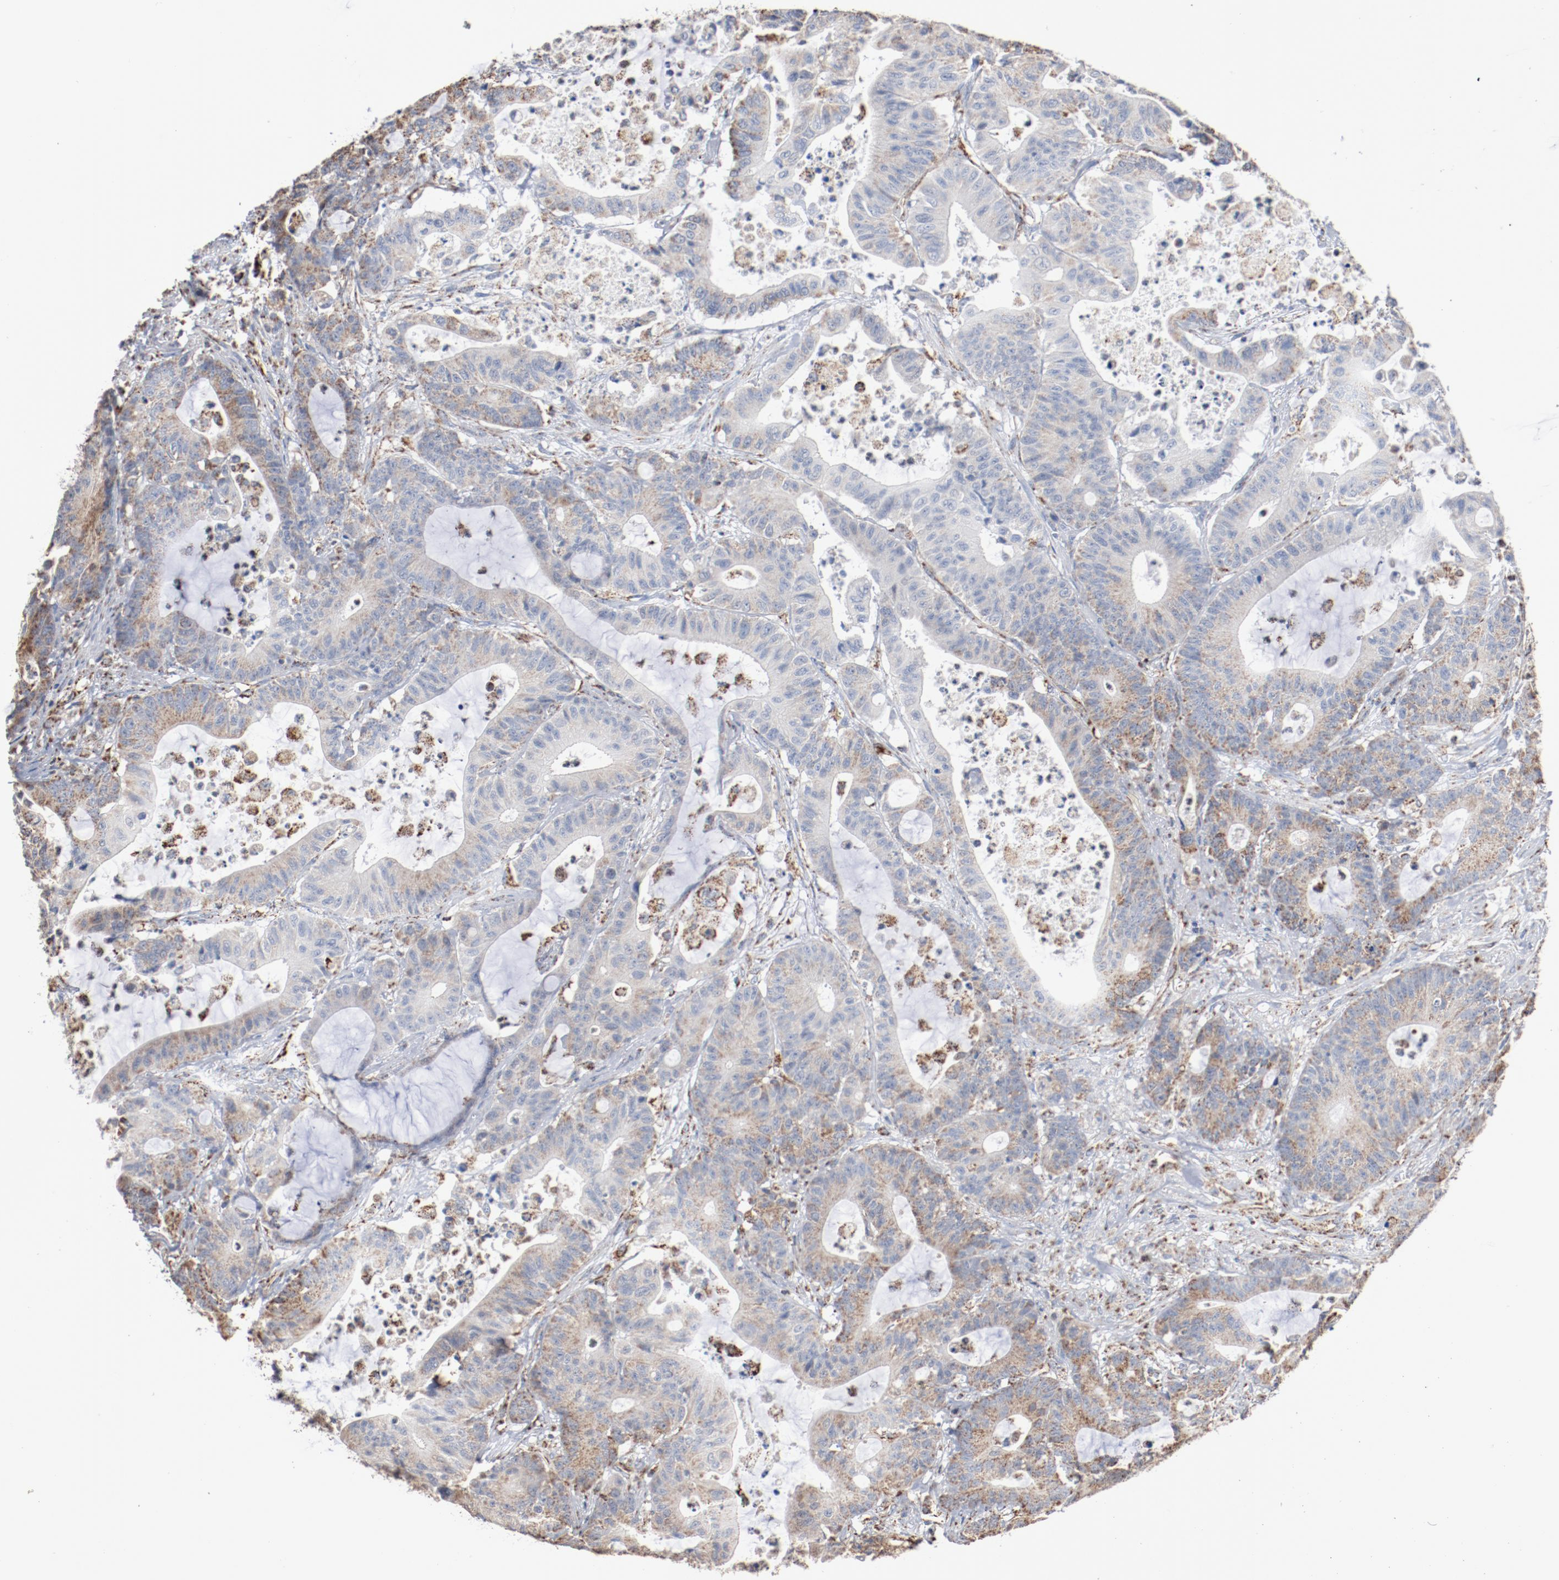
{"staining": {"intensity": "weak", "quantity": "25%-75%", "location": "cytoplasmic/membranous"}, "tissue": "colorectal cancer", "cell_type": "Tumor cells", "image_type": "cancer", "snomed": [{"axis": "morphology", "description": "Adenocarcinoma, NOS"}, {"axis": "topography", "description": "Colon"}], "caption": "A high-resolution image shows immunohistochemistry (IHC) staining of colorectal cancer, which reveals weak cytoplasmic/membranous positivity in approximately 25%-75% of tumor cells.", "gene": "NDUFS4", "patient": {"sex": "female", "age": 84}}